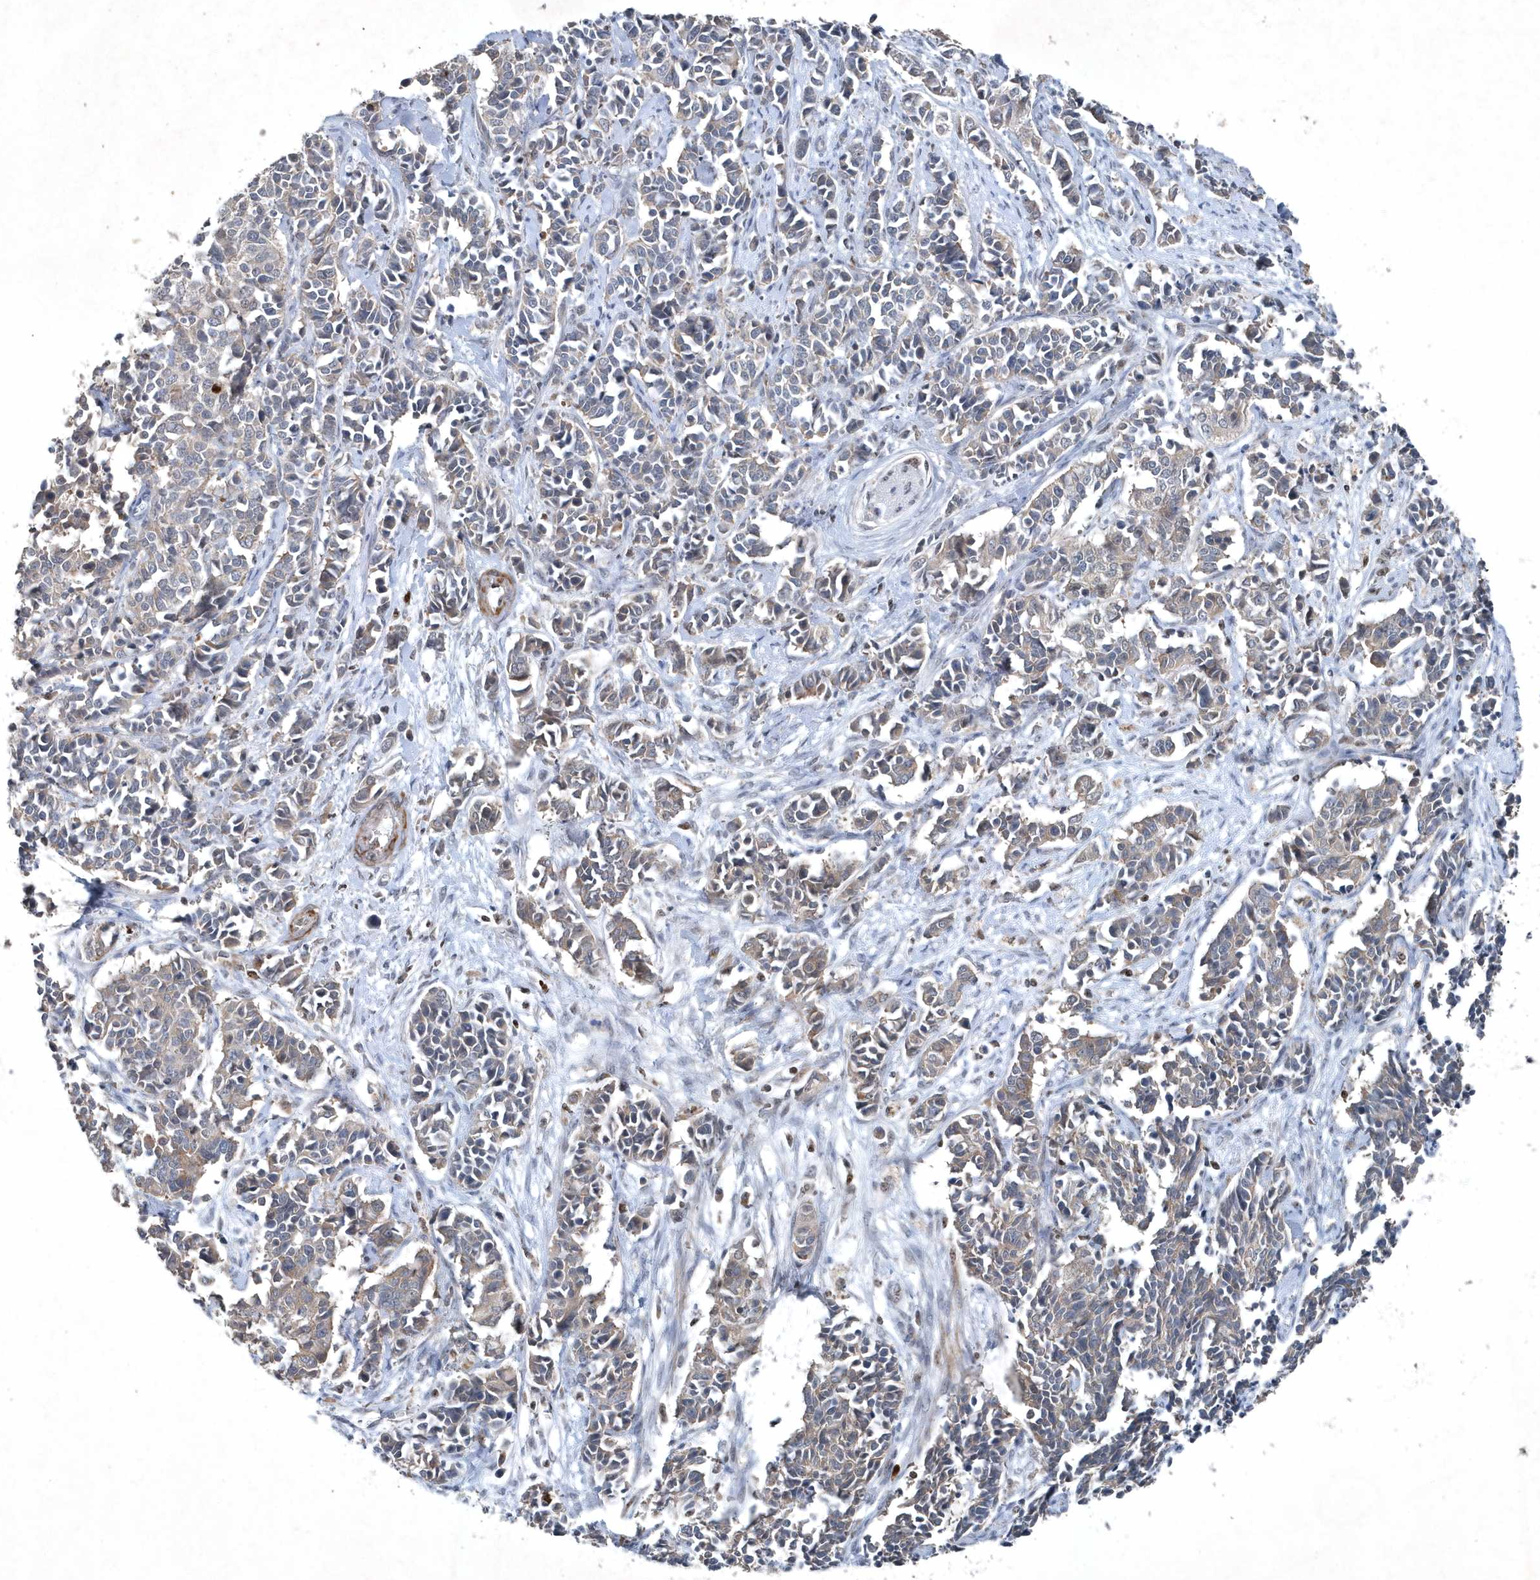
{"staining": {"intensity": "weak", "quantity": "25%-75%", "location": "cytoplasmic/membranous"}, "tissue": "cervical cancer", "cell_type": "Tumor cells", "image_type": "cancer", "snomed": [{"axis": "morphology", "description": "Normal tissue, NOS"}, {"axis": "morphology", "description": "Squamous cell carcinoma, NOS"}, {"axis": "topography", "description": "Cervix"}], "caption": "Cervical cancer stained for a protein shows weak cytoplasmic/membranous positivity in tumor cells.", "gene": "QTRT2", "patient": {"sex": "female", "age": 35}}